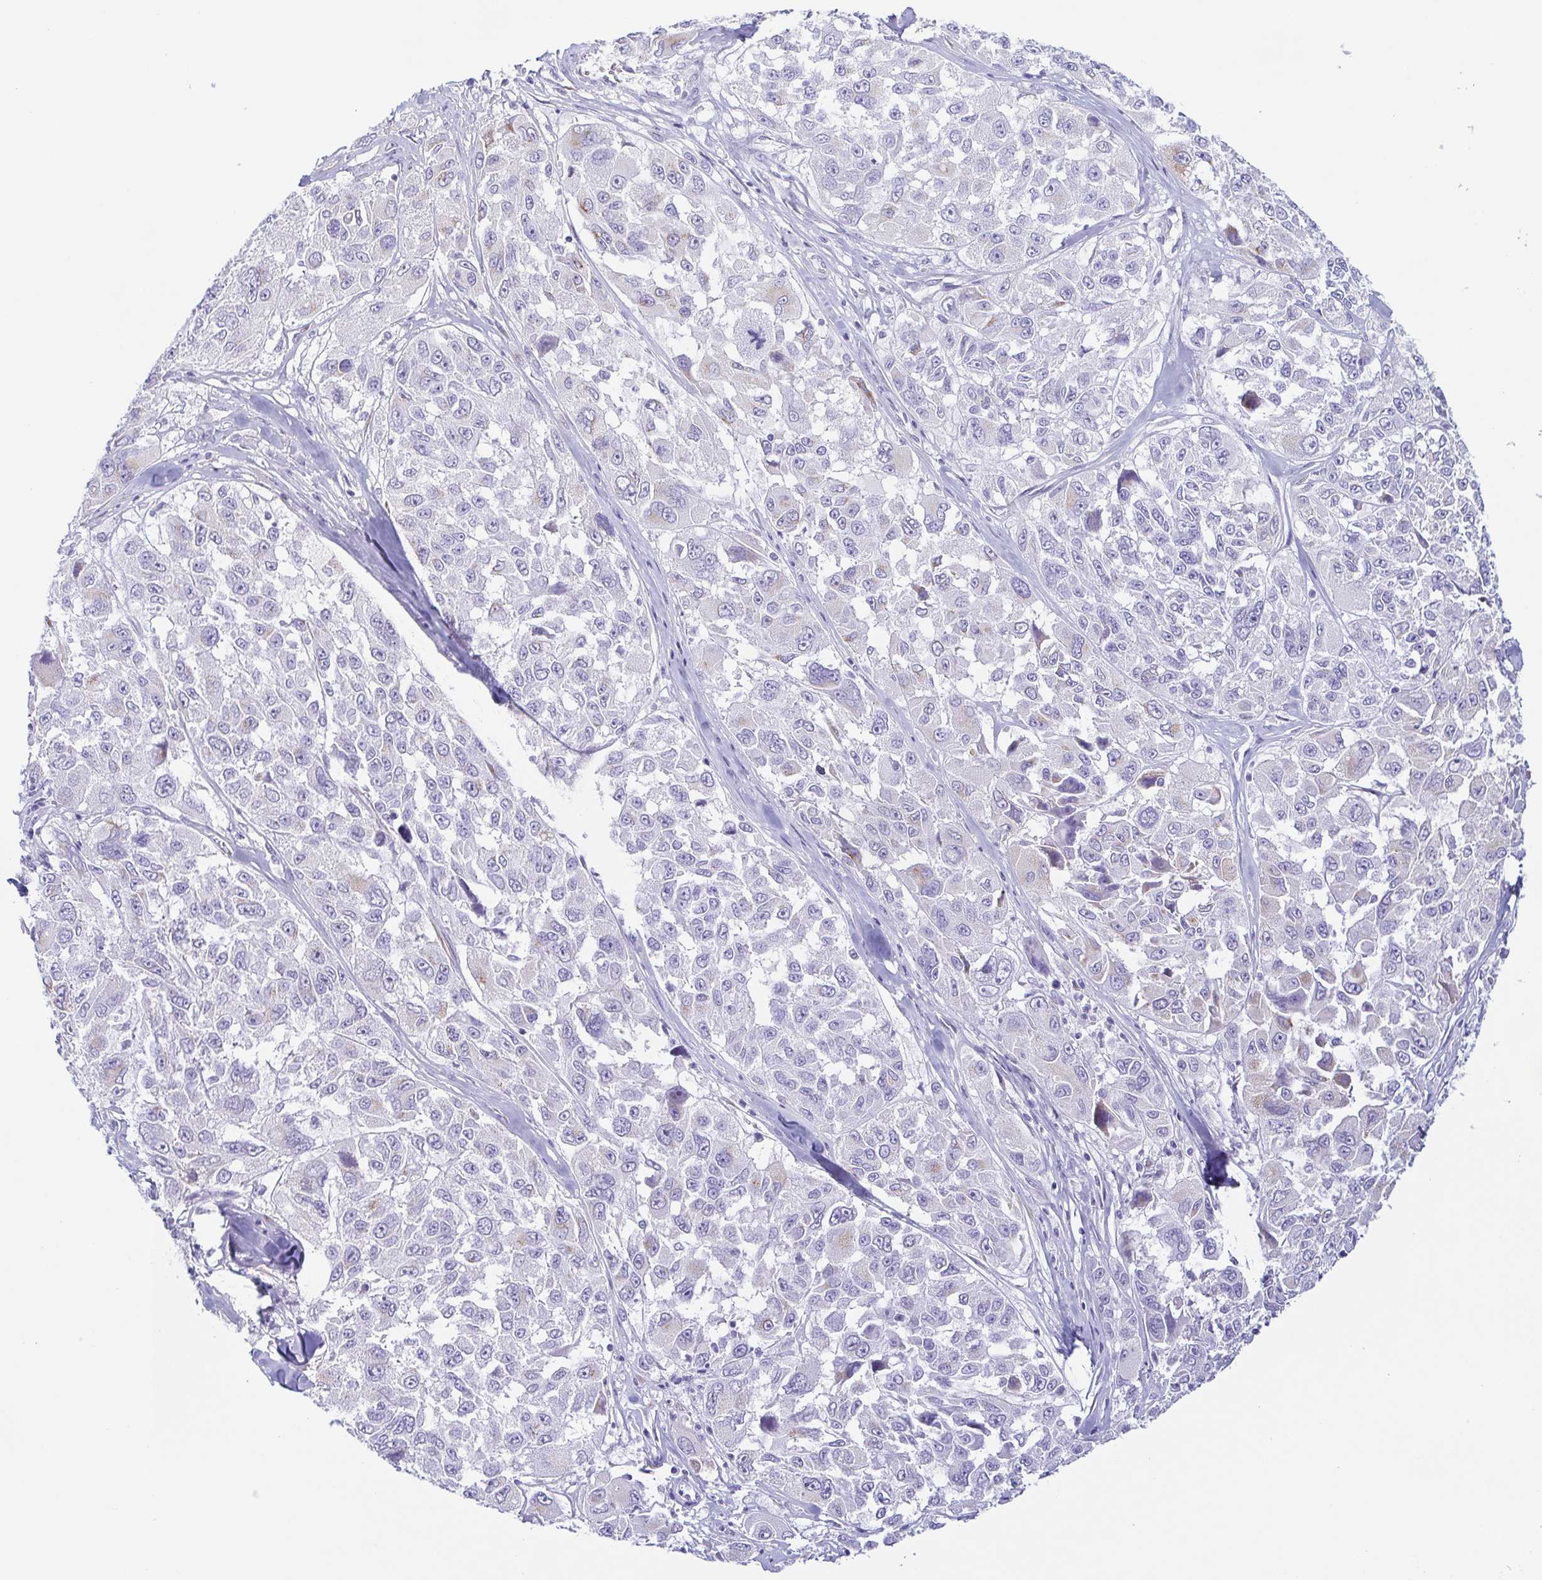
{"staining": {"intensity": "negative", "quantity": "none", "location": "none"}, "tissue": "melanoma", "cell_type": "Tumor cells", "image_type": "cancer", "snomed": [{"axis": "morphology", "description": "Malignant melanoma, NOS"}, {"axis": "topography", "description": "Skin"}], "caption": "High magnification brightfield microscopy of melanoma stained with DAB (brown) and counterstained with hematoxylin (blue): tumor cells show no significant staining.", "gene": "LDLRAD1", "patient": {"sex": "female", "age": 66}}